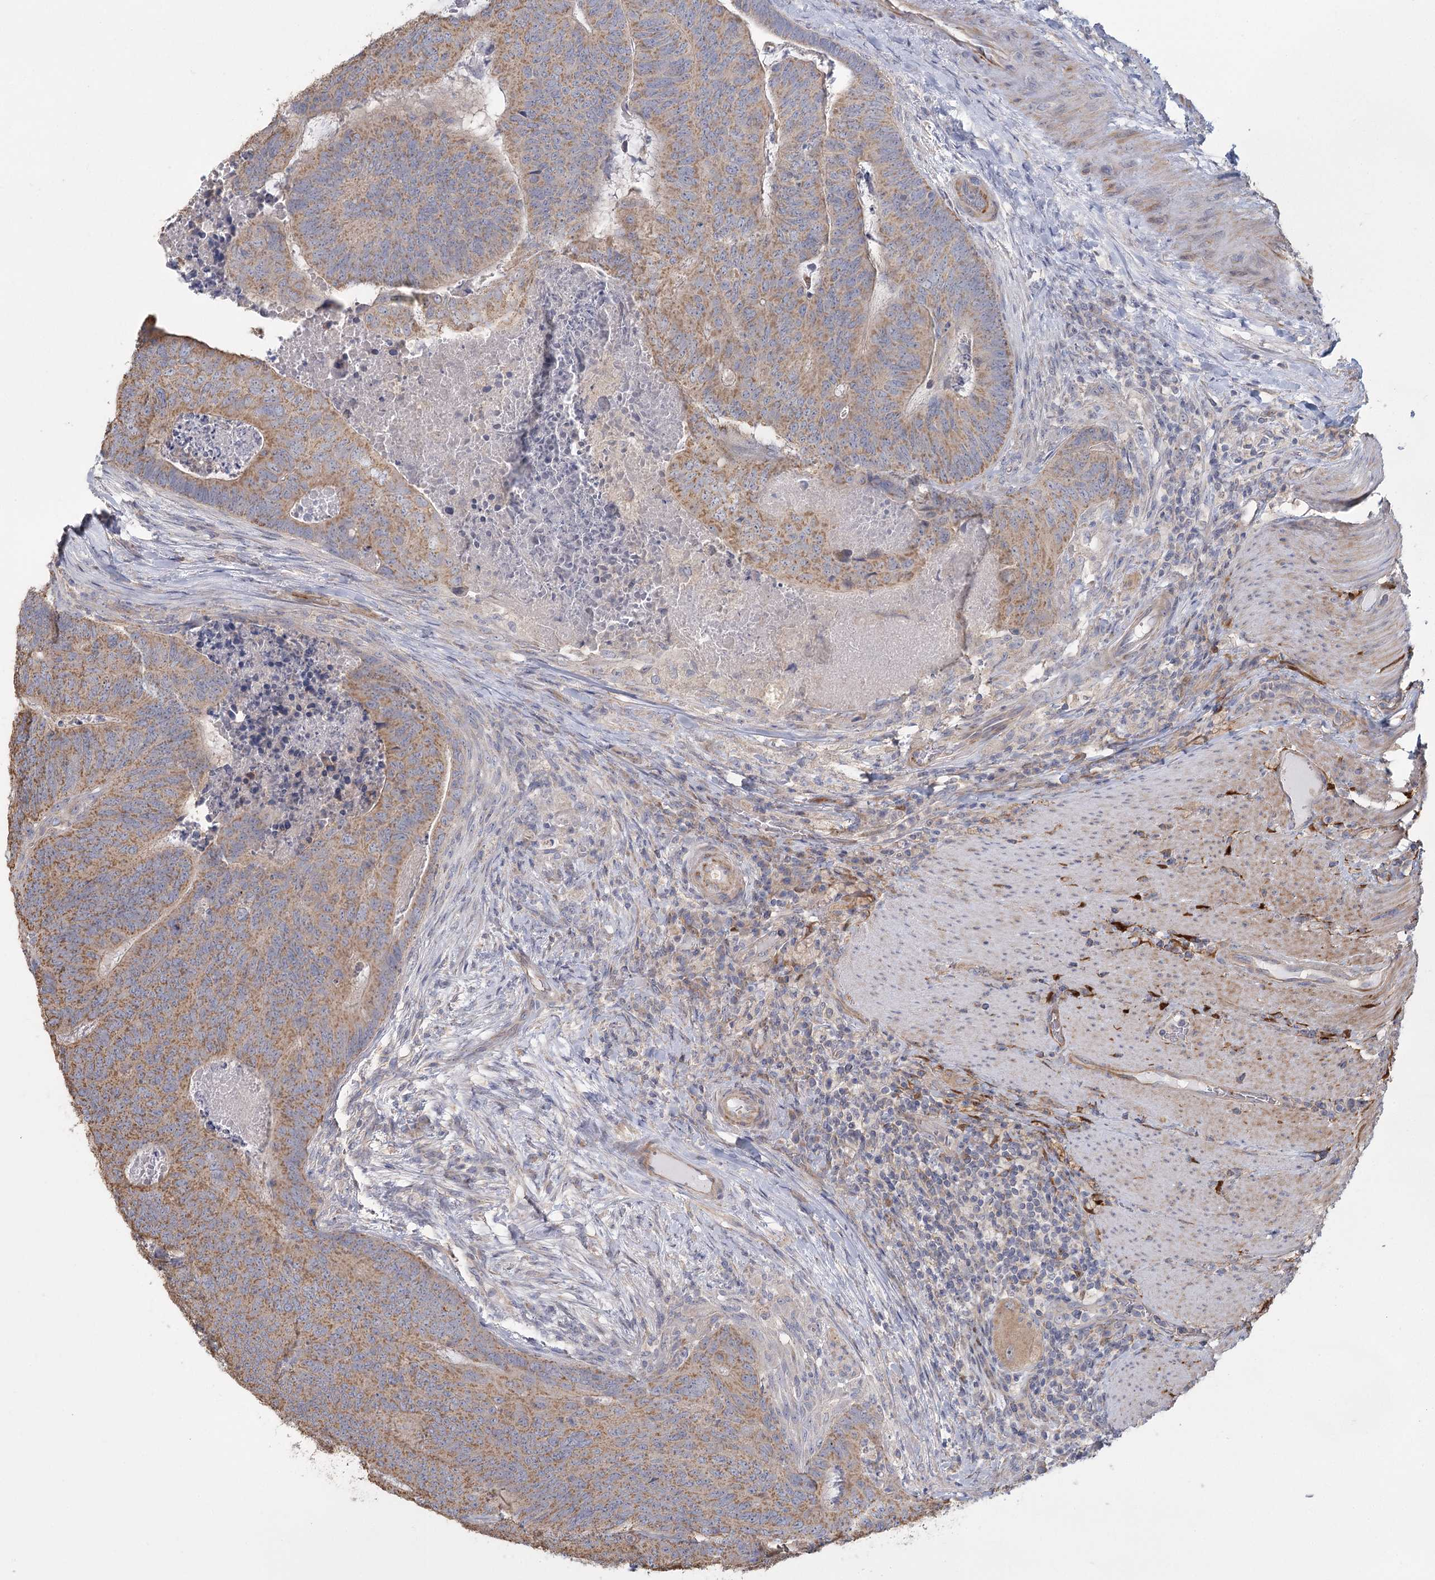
{"staining": {"intensity": "moderate", "quantity": "25%-75%", "location": "cytoplasmic/membranous"}, "tissue": "colorectal cancer", "cell_type": "Tumor cells", "image_type": "cancer", "snomed": [{"axis": "morphology", "description": "Adenocarcinoma, NOS"}, {"axis": "topography", "description": "Colon"}], "caption": "Immunohistochemistry micrograph of colorectal cancer stained for a protein (brown), which demonstrates medium levels of moderate cytoplasmic/membranous expression in approximately 25%-75% of tumor cells.", "gene": "CNTLN", "patient": {"sex": "female", "age": 67}}